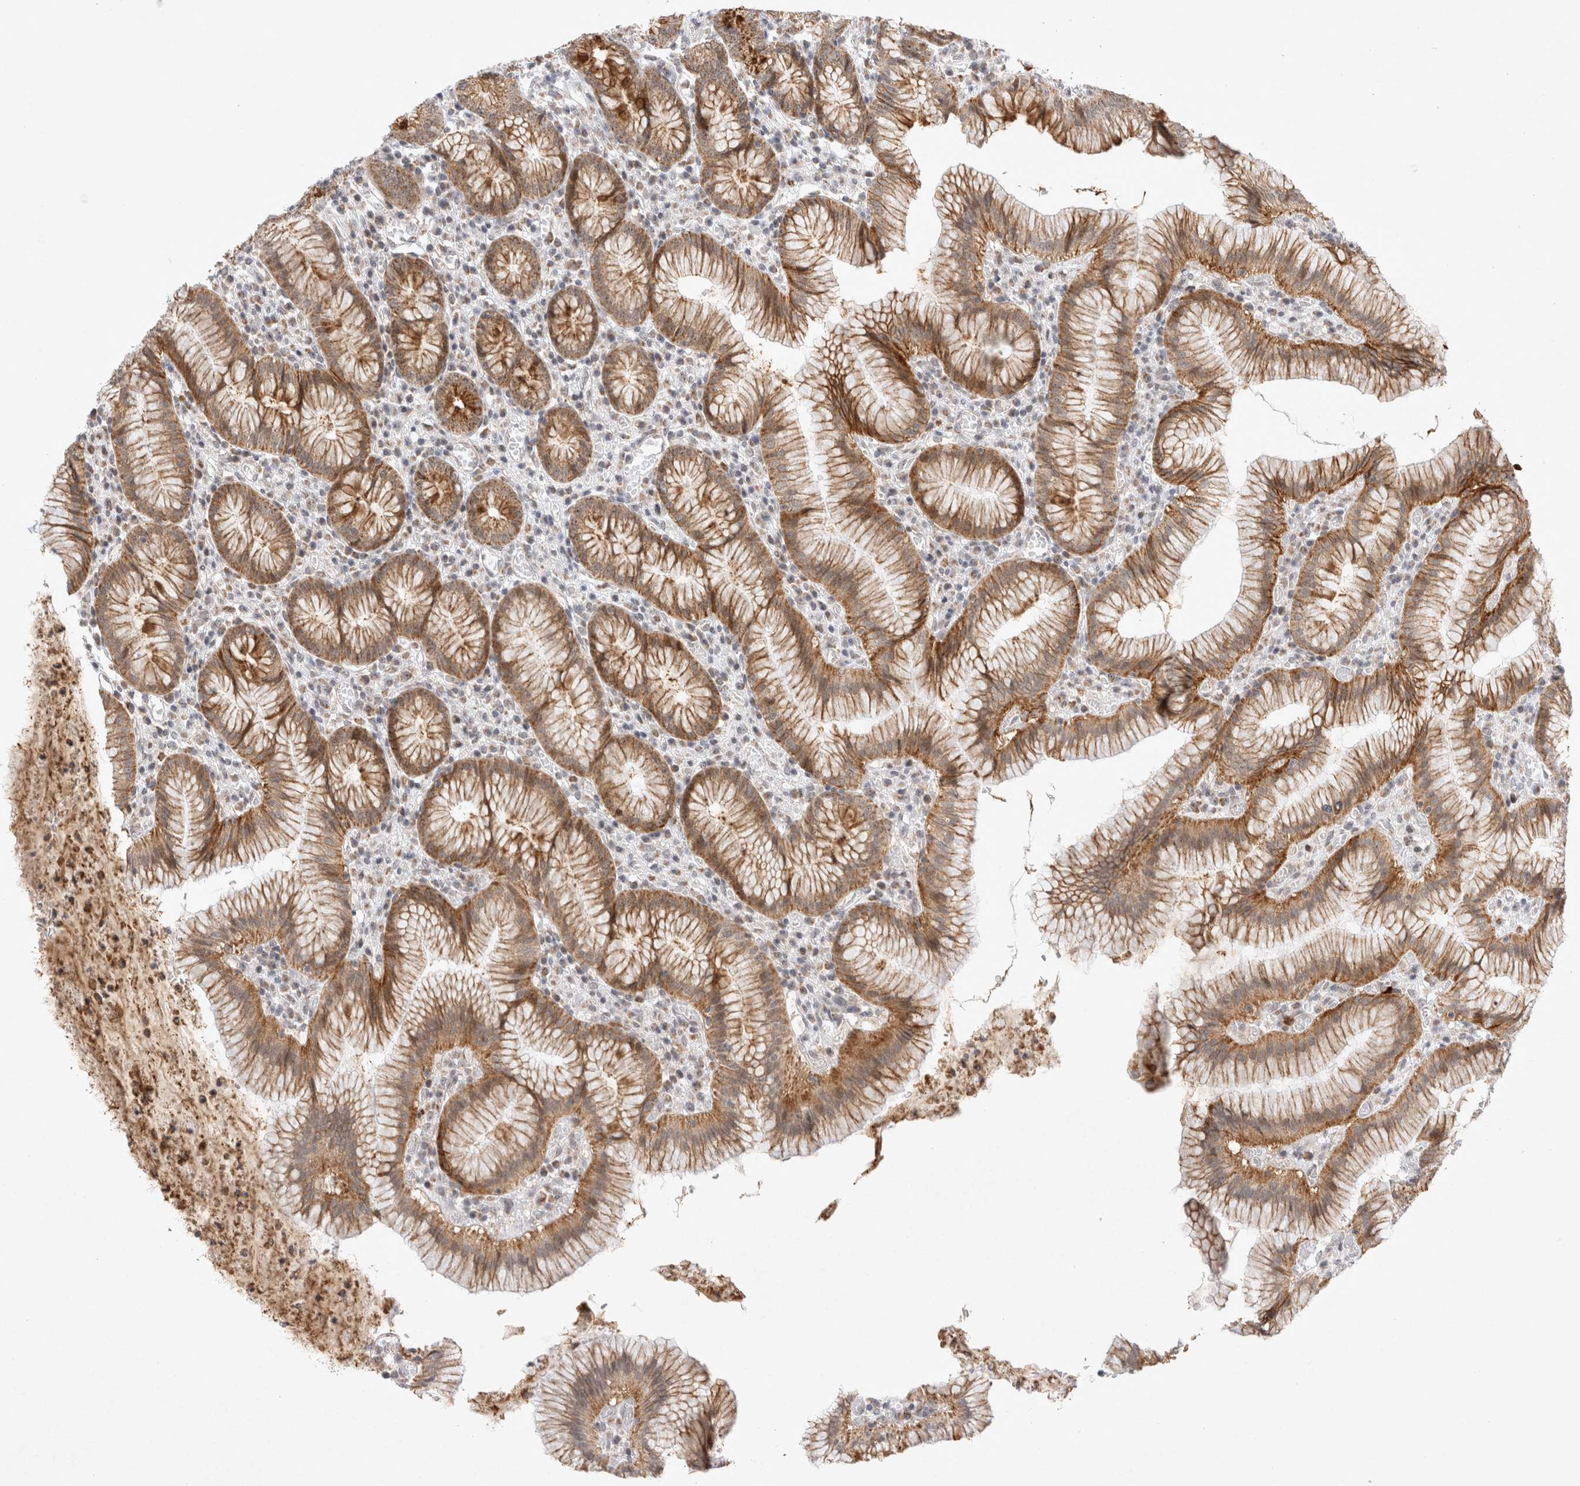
{"staining": {"intensity": "moderate", "quantity": ">75%", "location": "cytoplasmic/membranous,nuclear"}, "tissue": "stomach", "cell_type": "Glandular cells", "image_type": "normal", "snomed": [{"axis": "morphology", "description": "Normal tissue, NOS"}, {"axis": "topography", "description": "Stomach"}], "caption": "The immunohistochemical stain labels moderate cytoplasmic/membranous,nuclear positivity in glandular cells of normal stomach.", "gene": "MRPL37", "patient": {"sex": "male", "age": 55}}